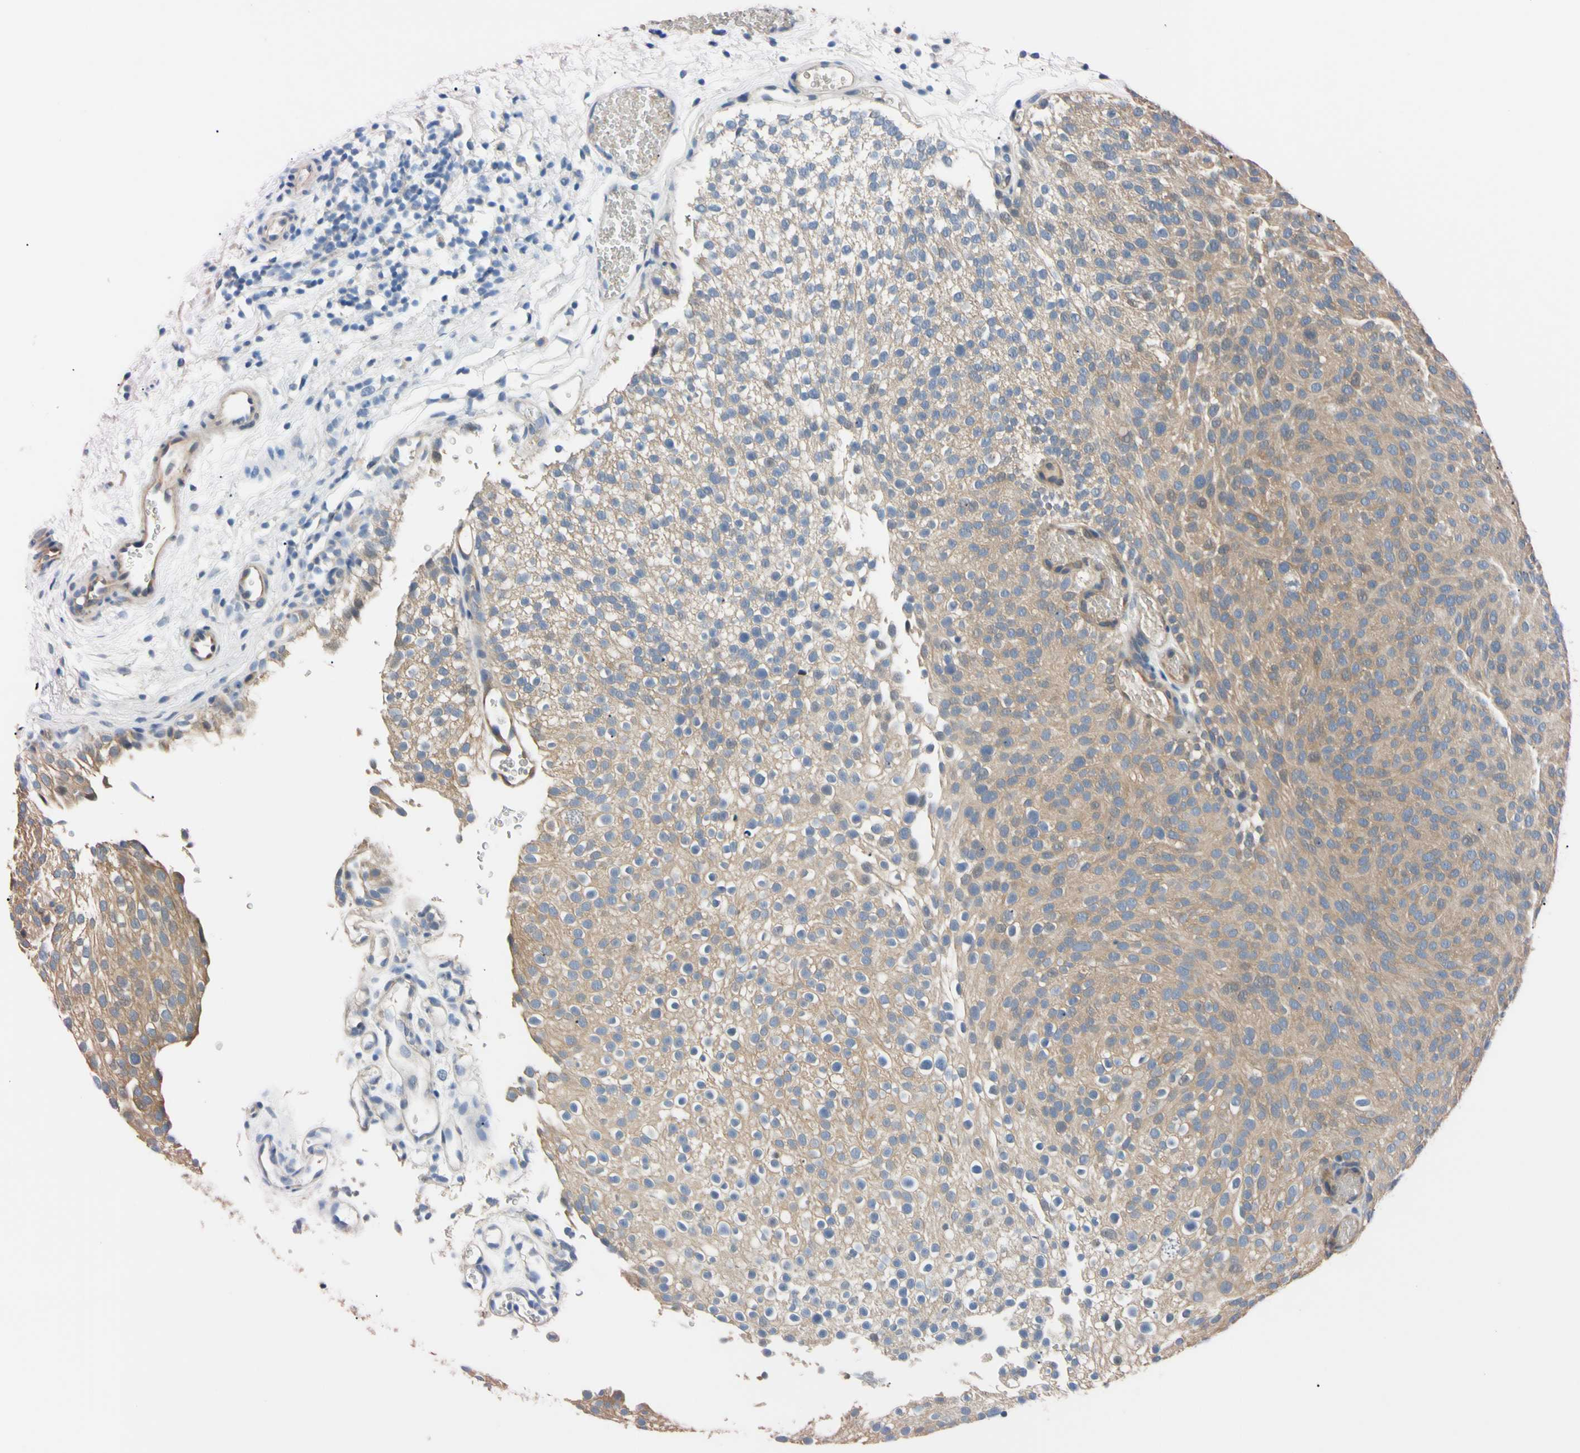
{"staining": {"intensity": "moderate", "quantity": "25%-75%", "location": "cytoplasmic/membranous"}, "tissue": "urothelial cancer", "cell_type": "Tumor cells", "image_type": "cancer", "snomed": [{"axis": "morphology", "description": "Urothelial carcinoma, Low grade"}, {"axis": "topography", "description": "Urinary bladder"}], "caption": "Moderate cytoplasmic/membranous expression for a protein is seen in about 25%-75% of tumor cells of low-grade urothelial carcinoma using immunohistochemistry (IHC).", "gene": "RARS1", "patient": {"sex": "male", "age": 78}}